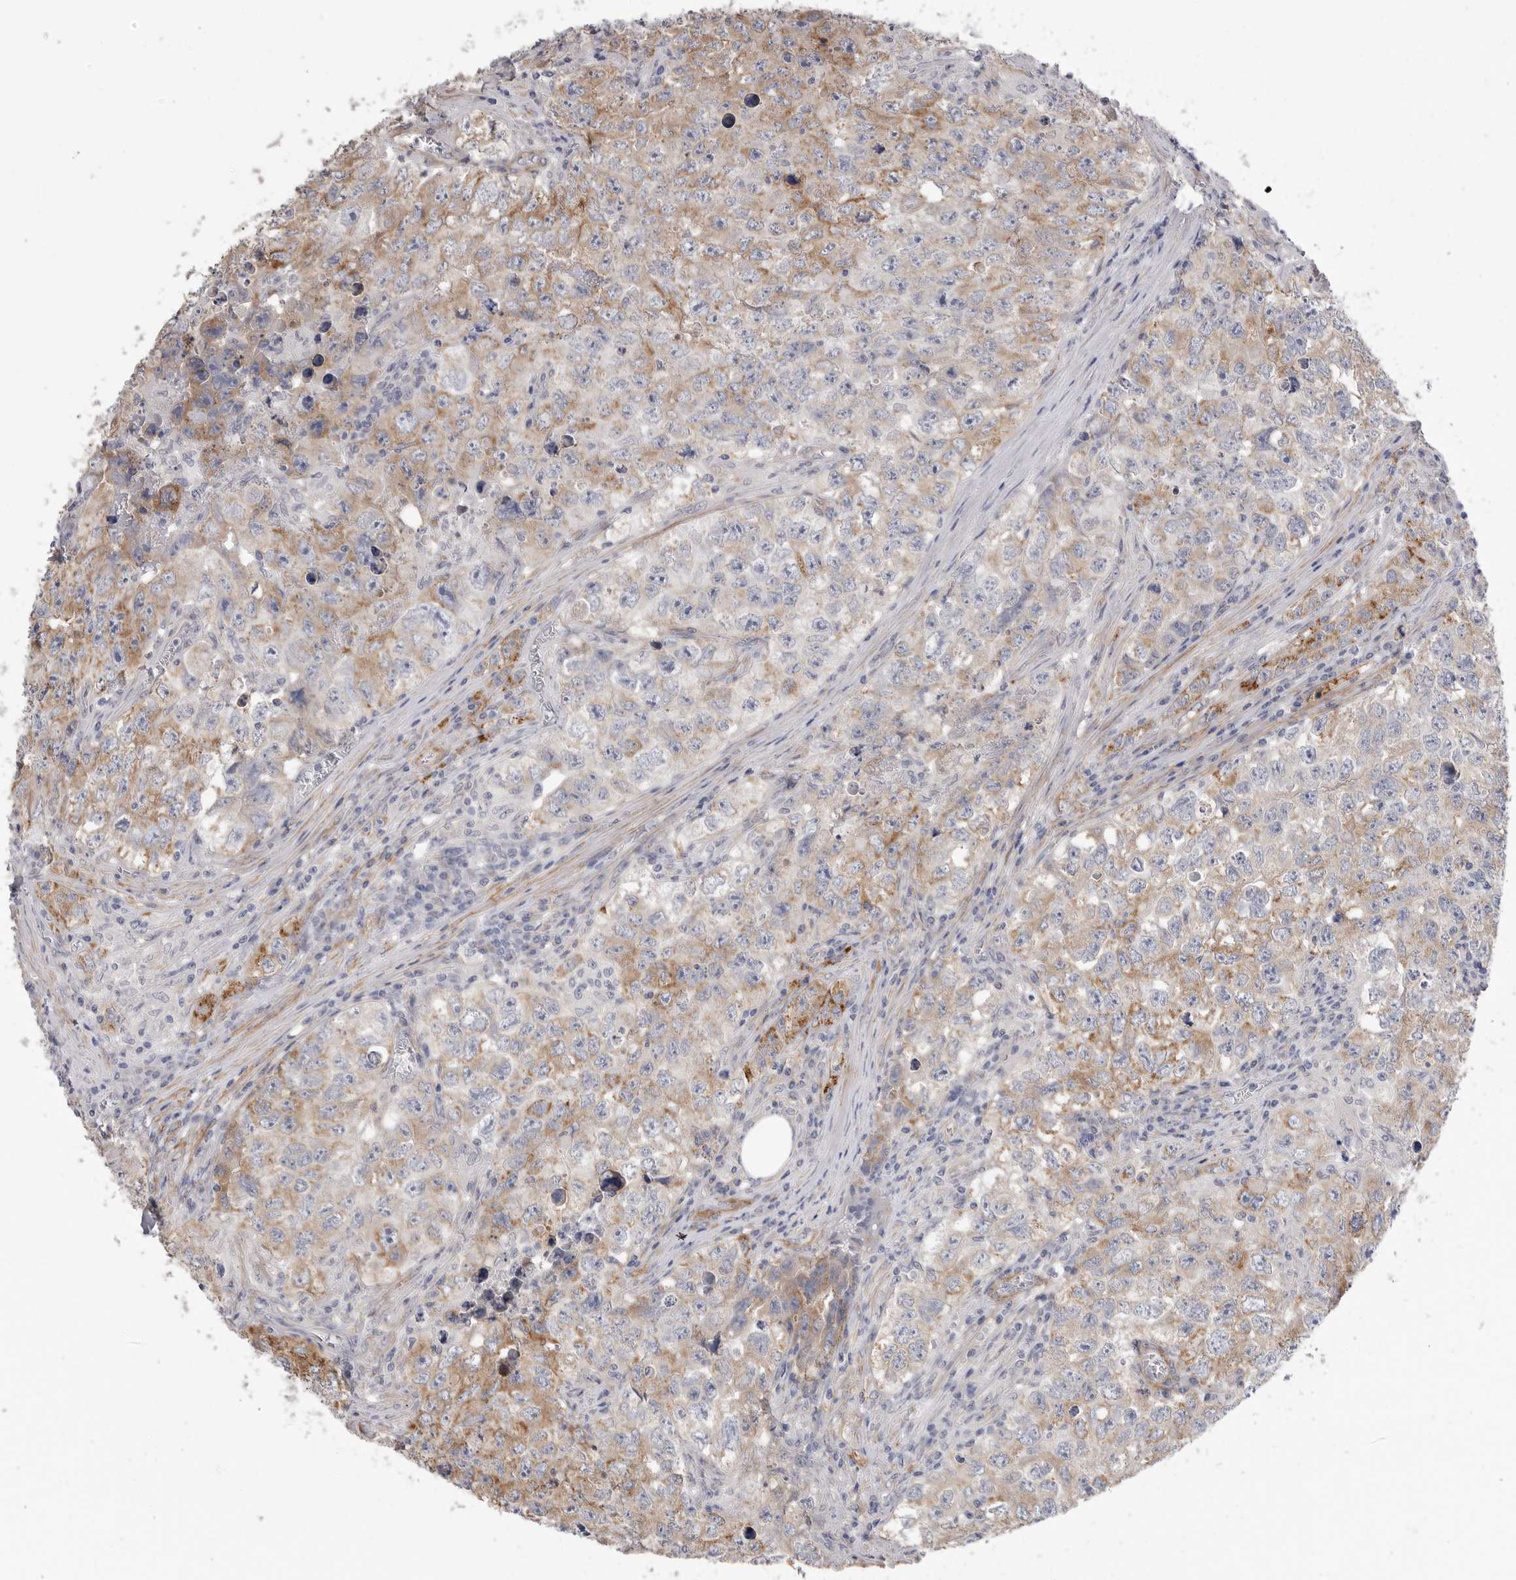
{"staining": {"intensity": "moderate", "quantity": ">75%", "location": "cytoplasmic/membranous"}, "tissue": "testis cancer", "cell_type": "Tumor cells", "image_type": "cancer", "snomed": [{"axis": "morphology", "description": "Seminoma, NOS"}, {"axis": "morphology", "description": "Carcinoma, Embryonal, NOS"}, {"axis": "topography", "description": "Testis"}], "caption": "This image displays embryonal carcinoma (testis) stained with immunohistochemistry to label a protein in brown. The cytoplasmic/membranous of tumor cells show moderate positivity for the protein. Nuclei are counter-stained blue.", "gene": "AKAP12", "patient": {"sex": "male", "age": 43}}